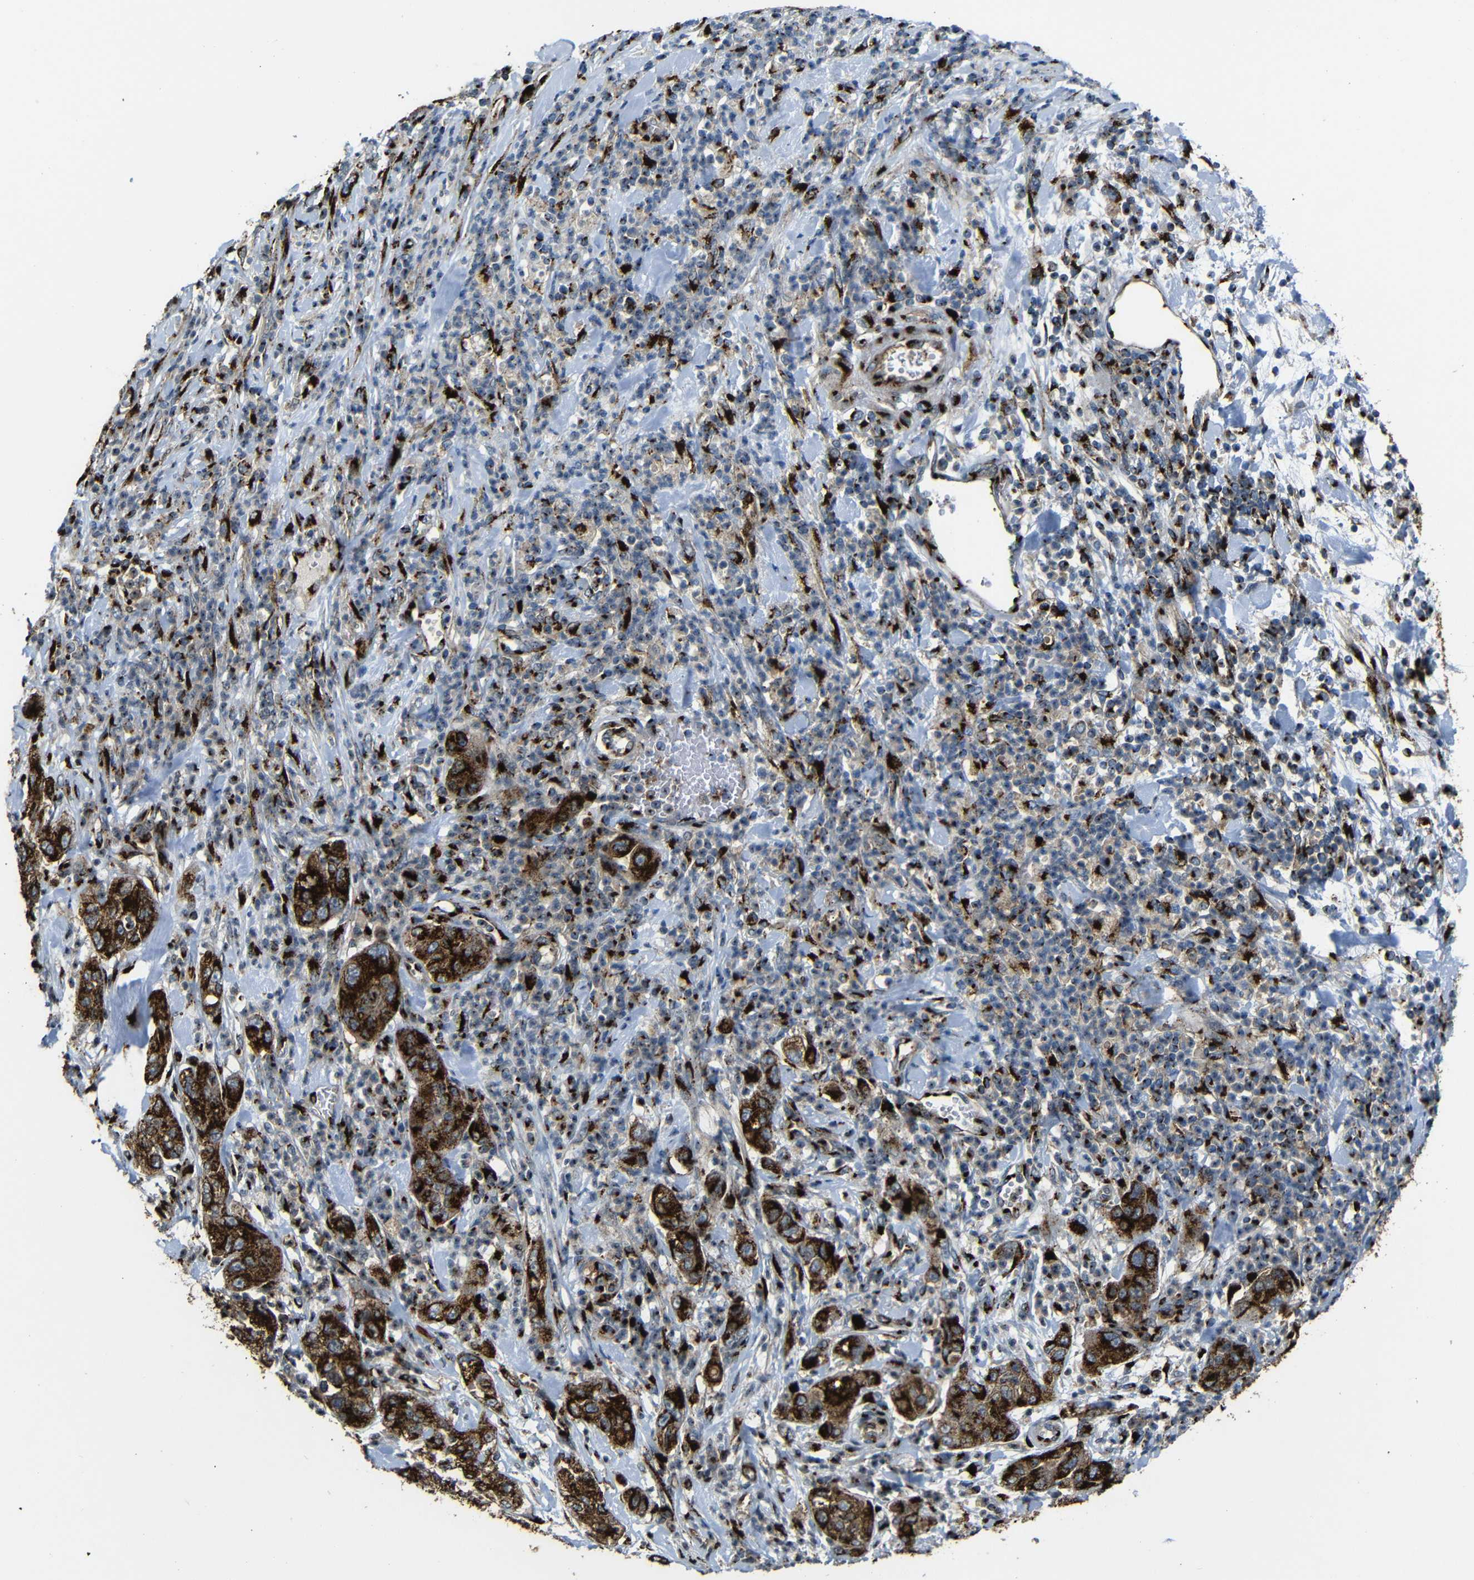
{"staining": {"intensity": "strong", "quantity": ">75%", "location": "cytoplasmic/membranous"}, "tissue": "pancreatic cancer", "cell_type": "Tumor cells", "image_type": "cancer", "snomed": [{"axis": "morphology", "description": "Adenocarcinoma, NOS"}, {"axis": "topography", "description": "Pancreas"}], "caption": "A photomicrograph showing strong cytoplasmic/membranous expression in about >75% of tumor cells in pancreatic cancer (adenocarcinoma), as visualized by brown immunohistochemical staining.", "gene": "TGOLN2", "patient": {"sex": "female", "age": 78}}